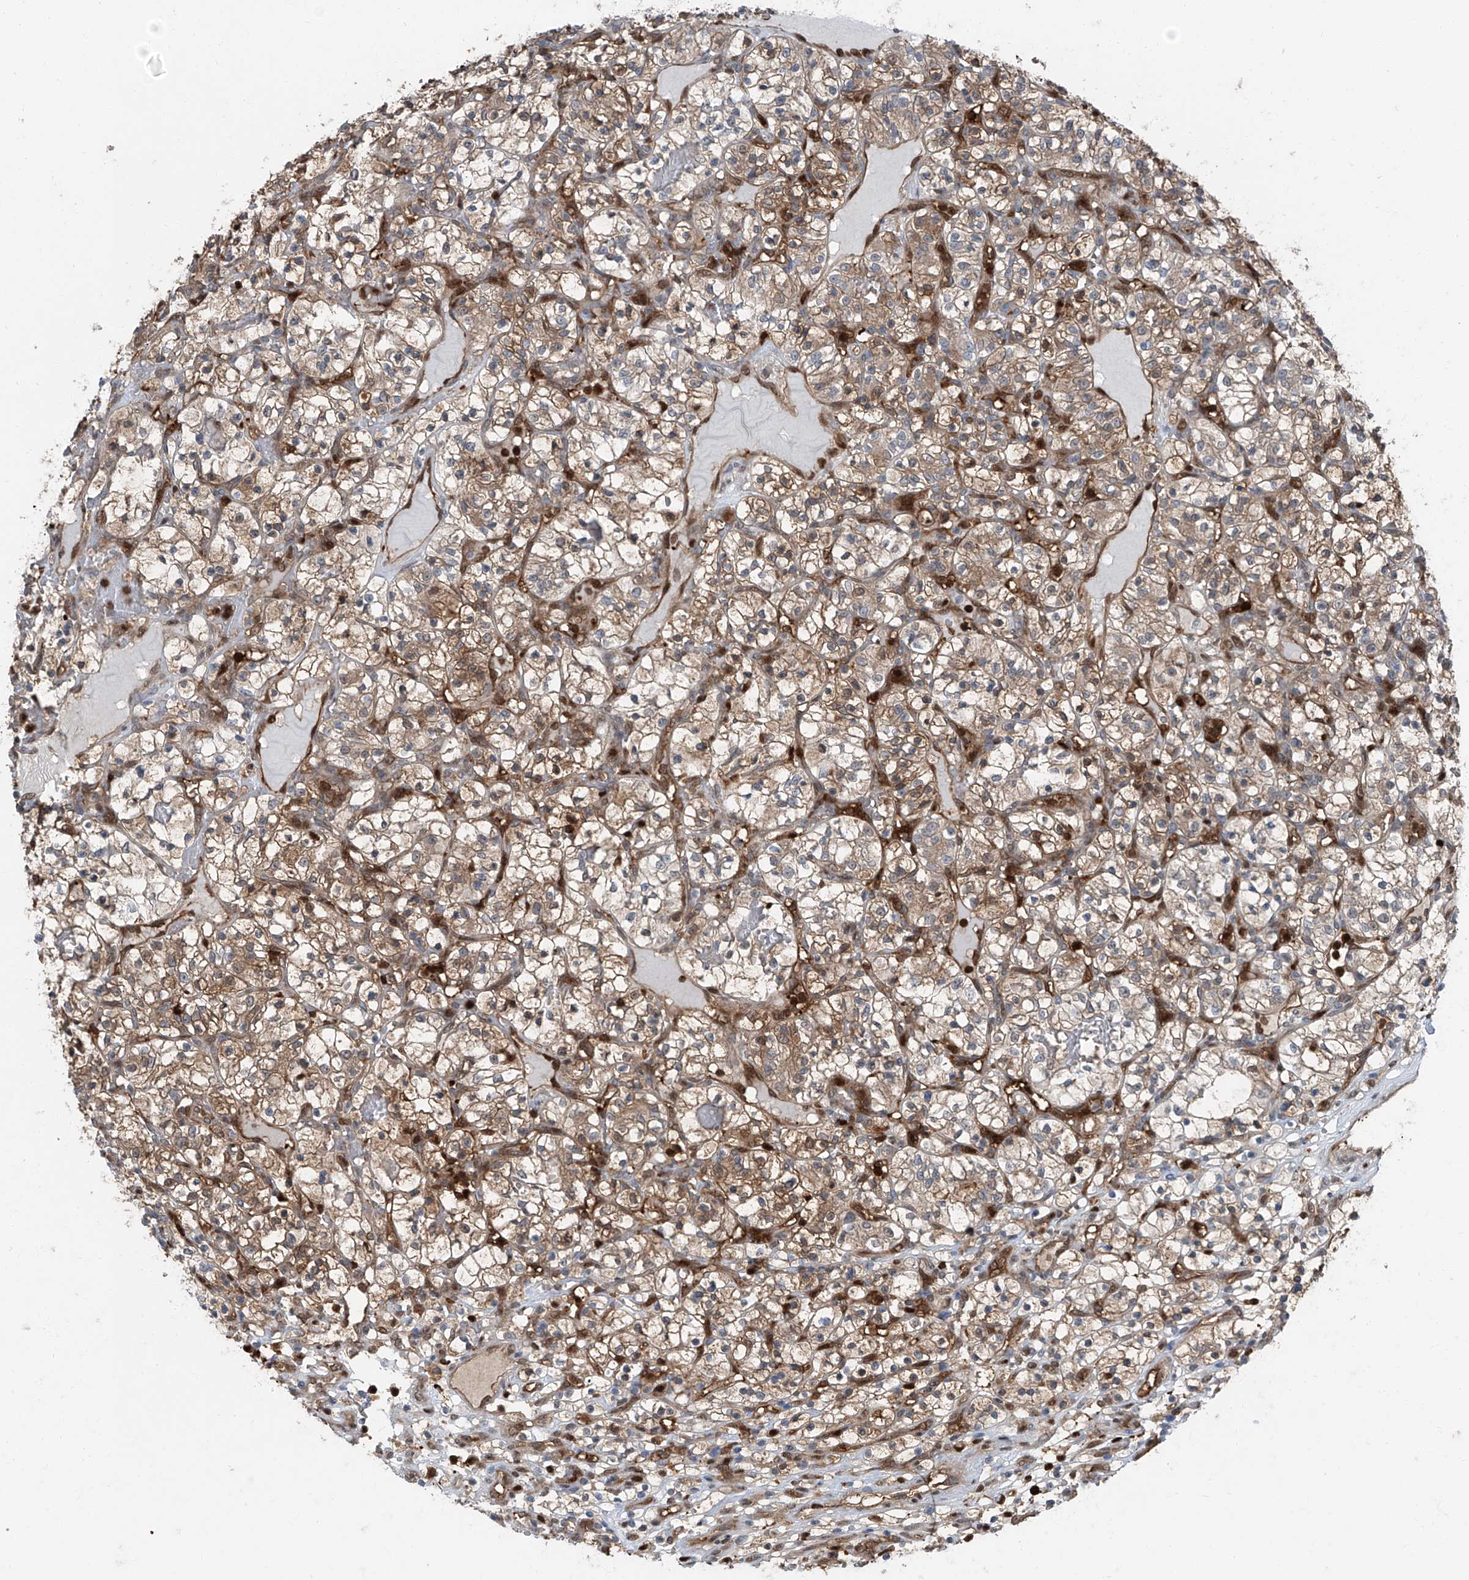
{"staining": {"intensity": "moderate", "quantity": ">75%", "location": "cytoplasmic/membranous"}, "tissue": "renal cancer", "cell_type": "Tumor cells", "image_type": "cancer", "snomed": [{"axis": "morphology", "description": "Adenocarcinoma, NOS"}, {"axis": "topography", "description": "Kidney"}], "caption": "Human adenocarcinoma (renal) stained for a protein (brown) displays moderate cytoplasmic/membranous positive expression in approximately >75% of tumor cells.", "gene": "PSMB10", "patient": {"sex": "female", "age": 57}}